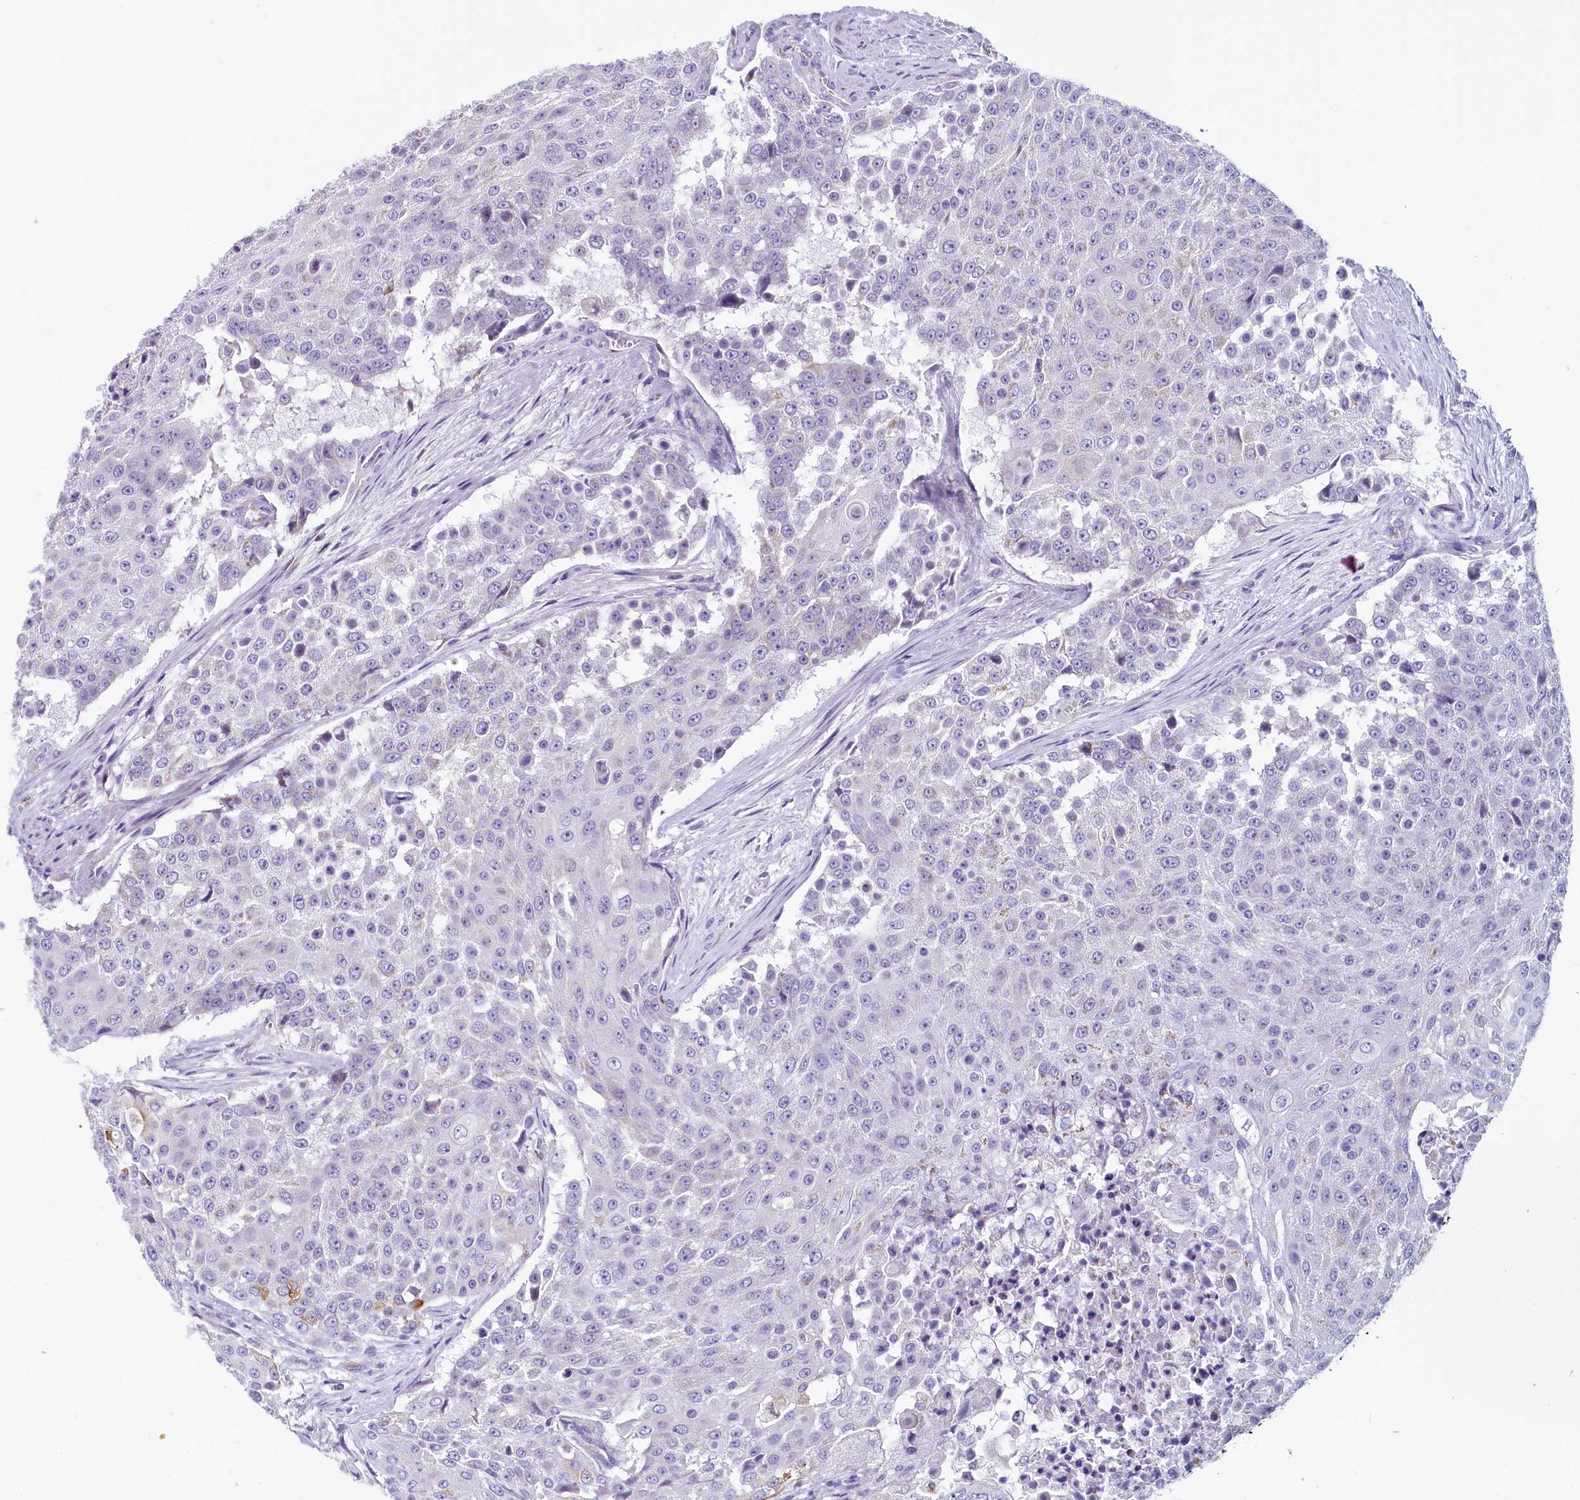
{"staining": {"intensity": "negative", "quantity": "none", "location": "none"}, "tissue": "urothelial cancer", "cell_type": "Tumor cells", "image_type": "cancer", "snomed": [{"axis": "morphology", "description": "Urothelial carcinoma, High grade"}, {"axis": "topography", "description": "Urinary bladder"}], "caption": "Image shows no protein expression in tumor cells of urothelial cancer tissue.", "gene": "INSC", "patient": {"sex": "female", "age": 63}}